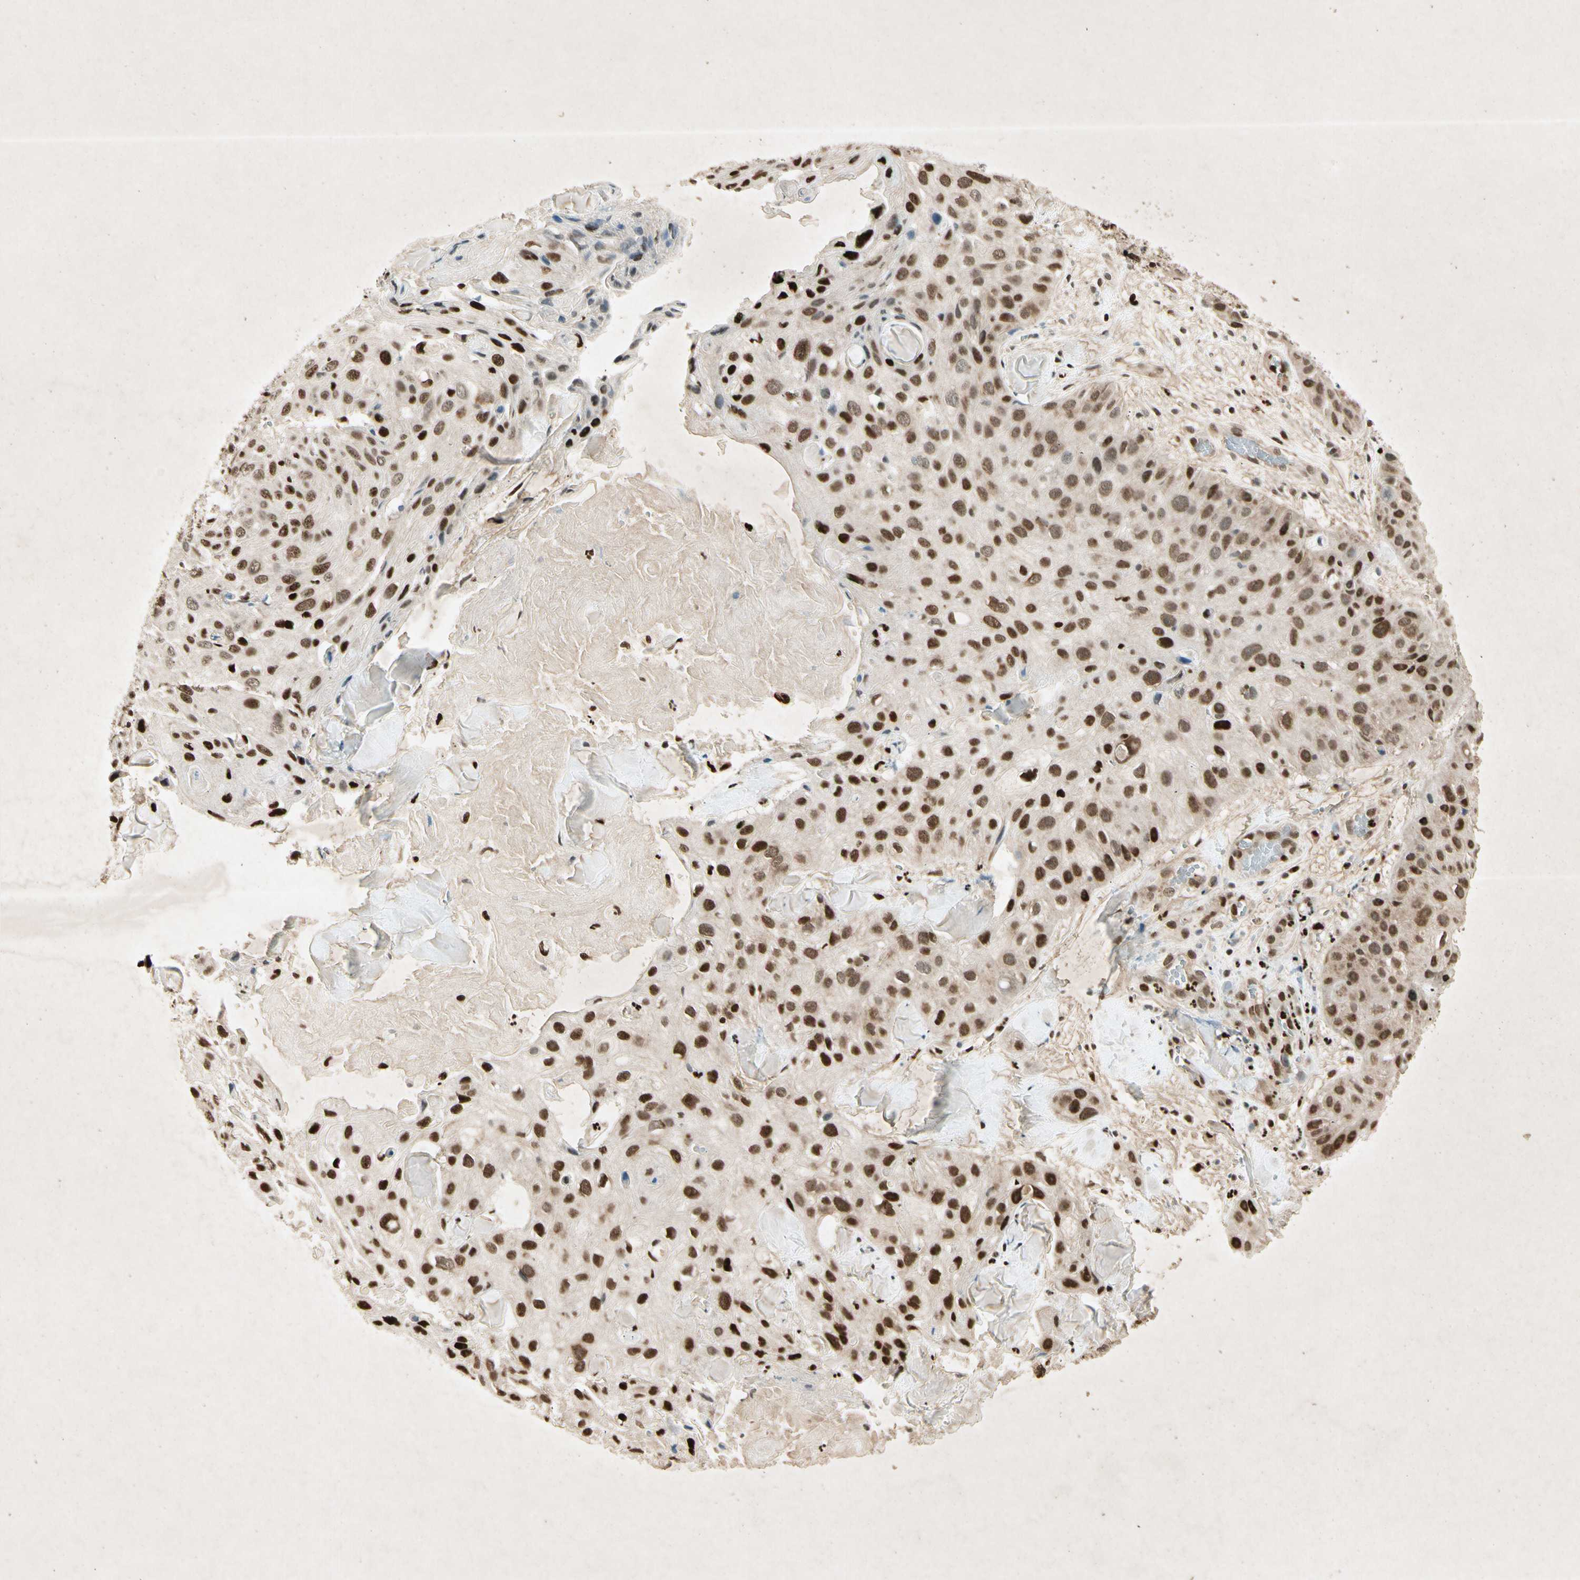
{"staining": {"intensity": "strong", "quantity": ">75%", "location": "nuclear"}, "tissue": "skin cancer", "cell_type": "Tumor cells", "image_type": "cancer", "snomed": [{"axis": "morphology", "description": "Squamous cell carcinoma, NOS"}, {"axis": "topography", "description": "Skin"}], "caption": "Strong nuclear positivity is seen in approximately >75% of tumor cells in skin cancer (squamous cell carcinoma).", "gene": "RNF43", "patient": {"sex": "male", "age": 86}}